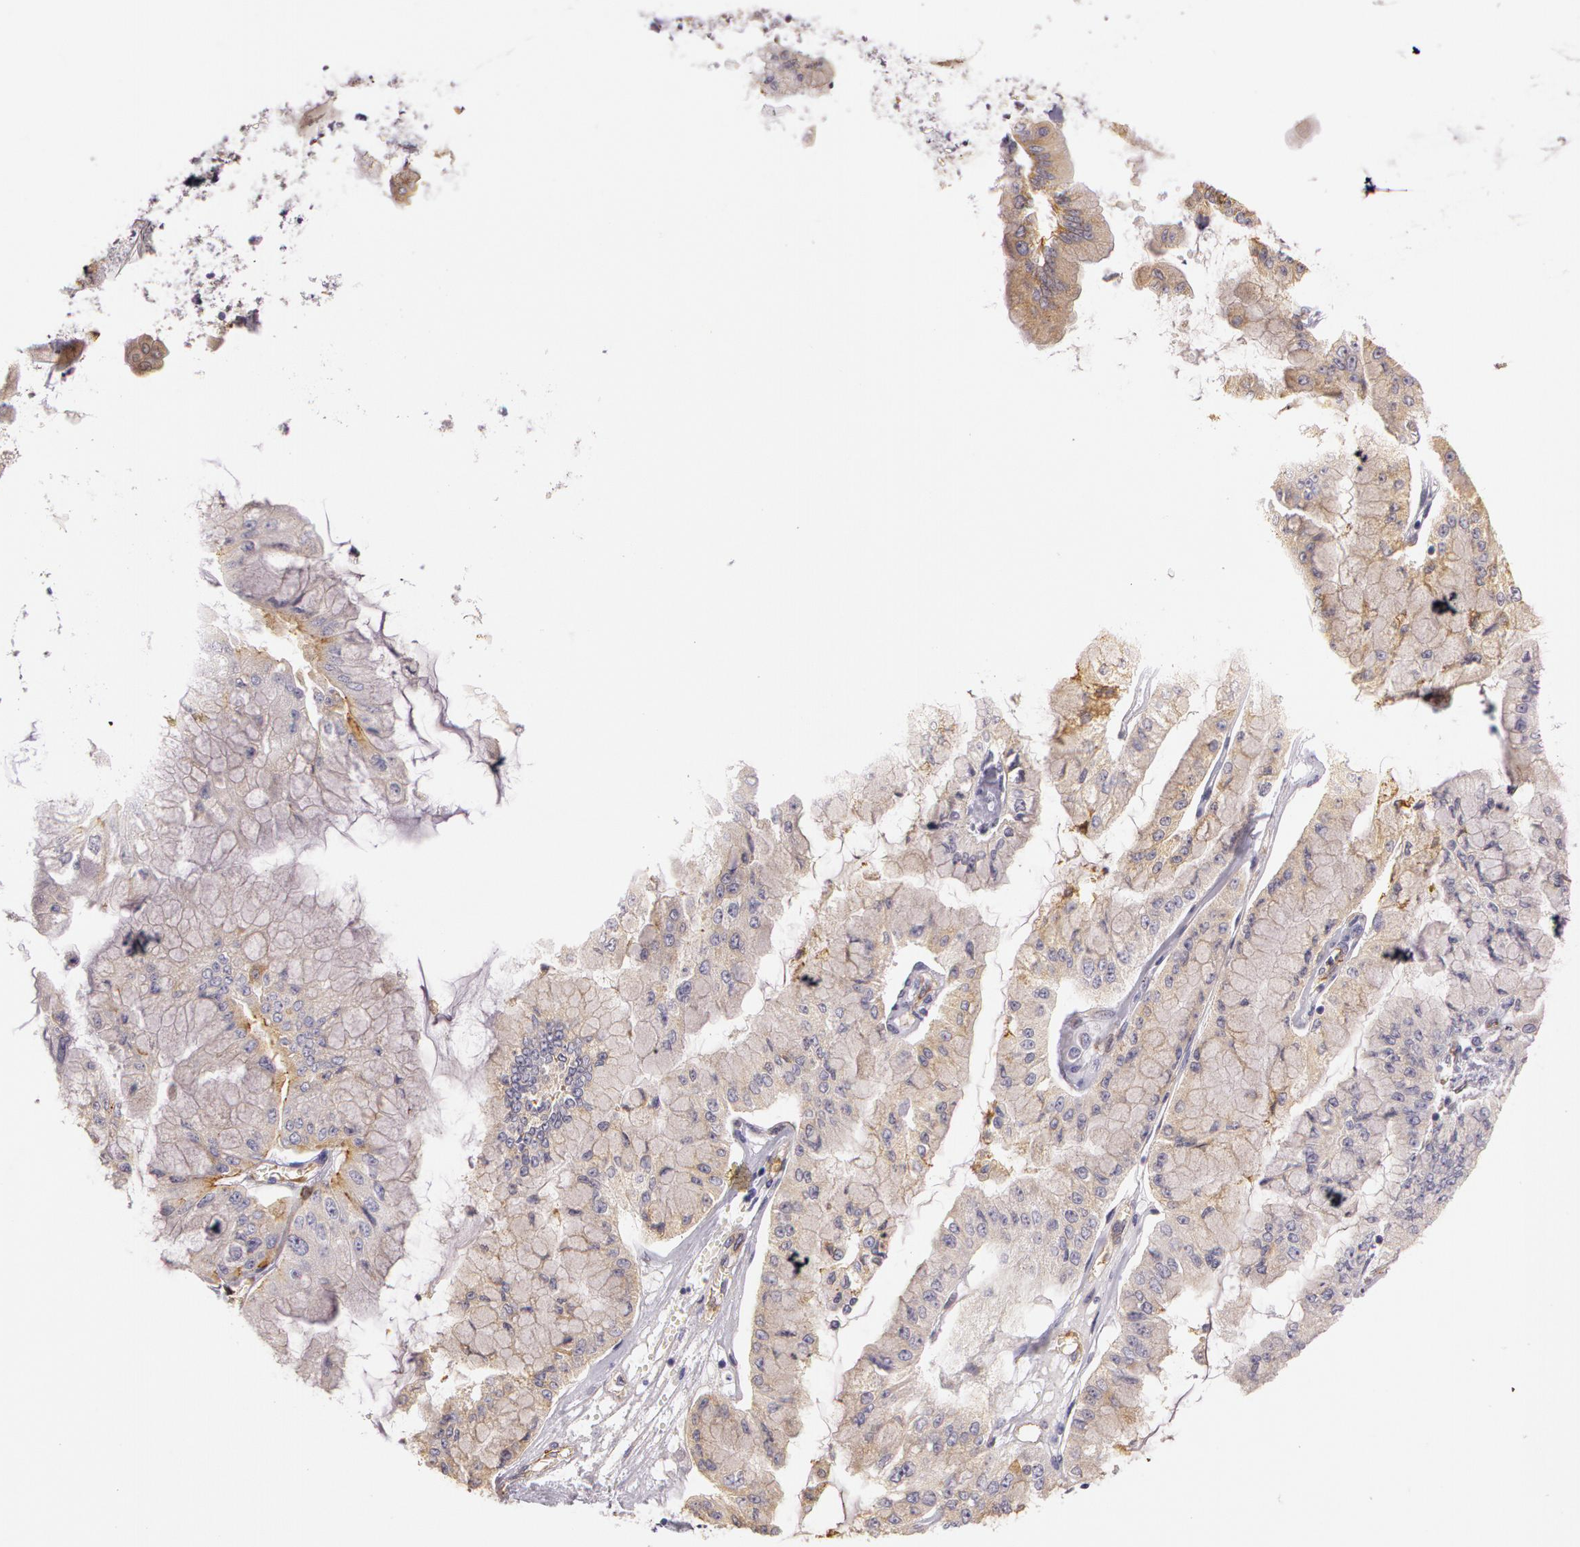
{"staining": {"intensity": "weak", "quantity": "25%-75%", "location": "cytoplasmic/membranous"}, "tissue": "liver cancer", "cell_type": "Tumor cells", "image_type": "cancer", "snomed": [{"axis": "morphology", "description": "Cholangiocarcinoma"}, {"axis": "topography", "description": "Liver"}], "caption": "Brown immunohistochemical staining in human liver cancer (cholangiocarcinoma) displays weak cytoplasmic/membranous positivity in about 25%-75% of tumor cells.", "gene": "APP", "patient": {"sex": "female", "age": 79}}